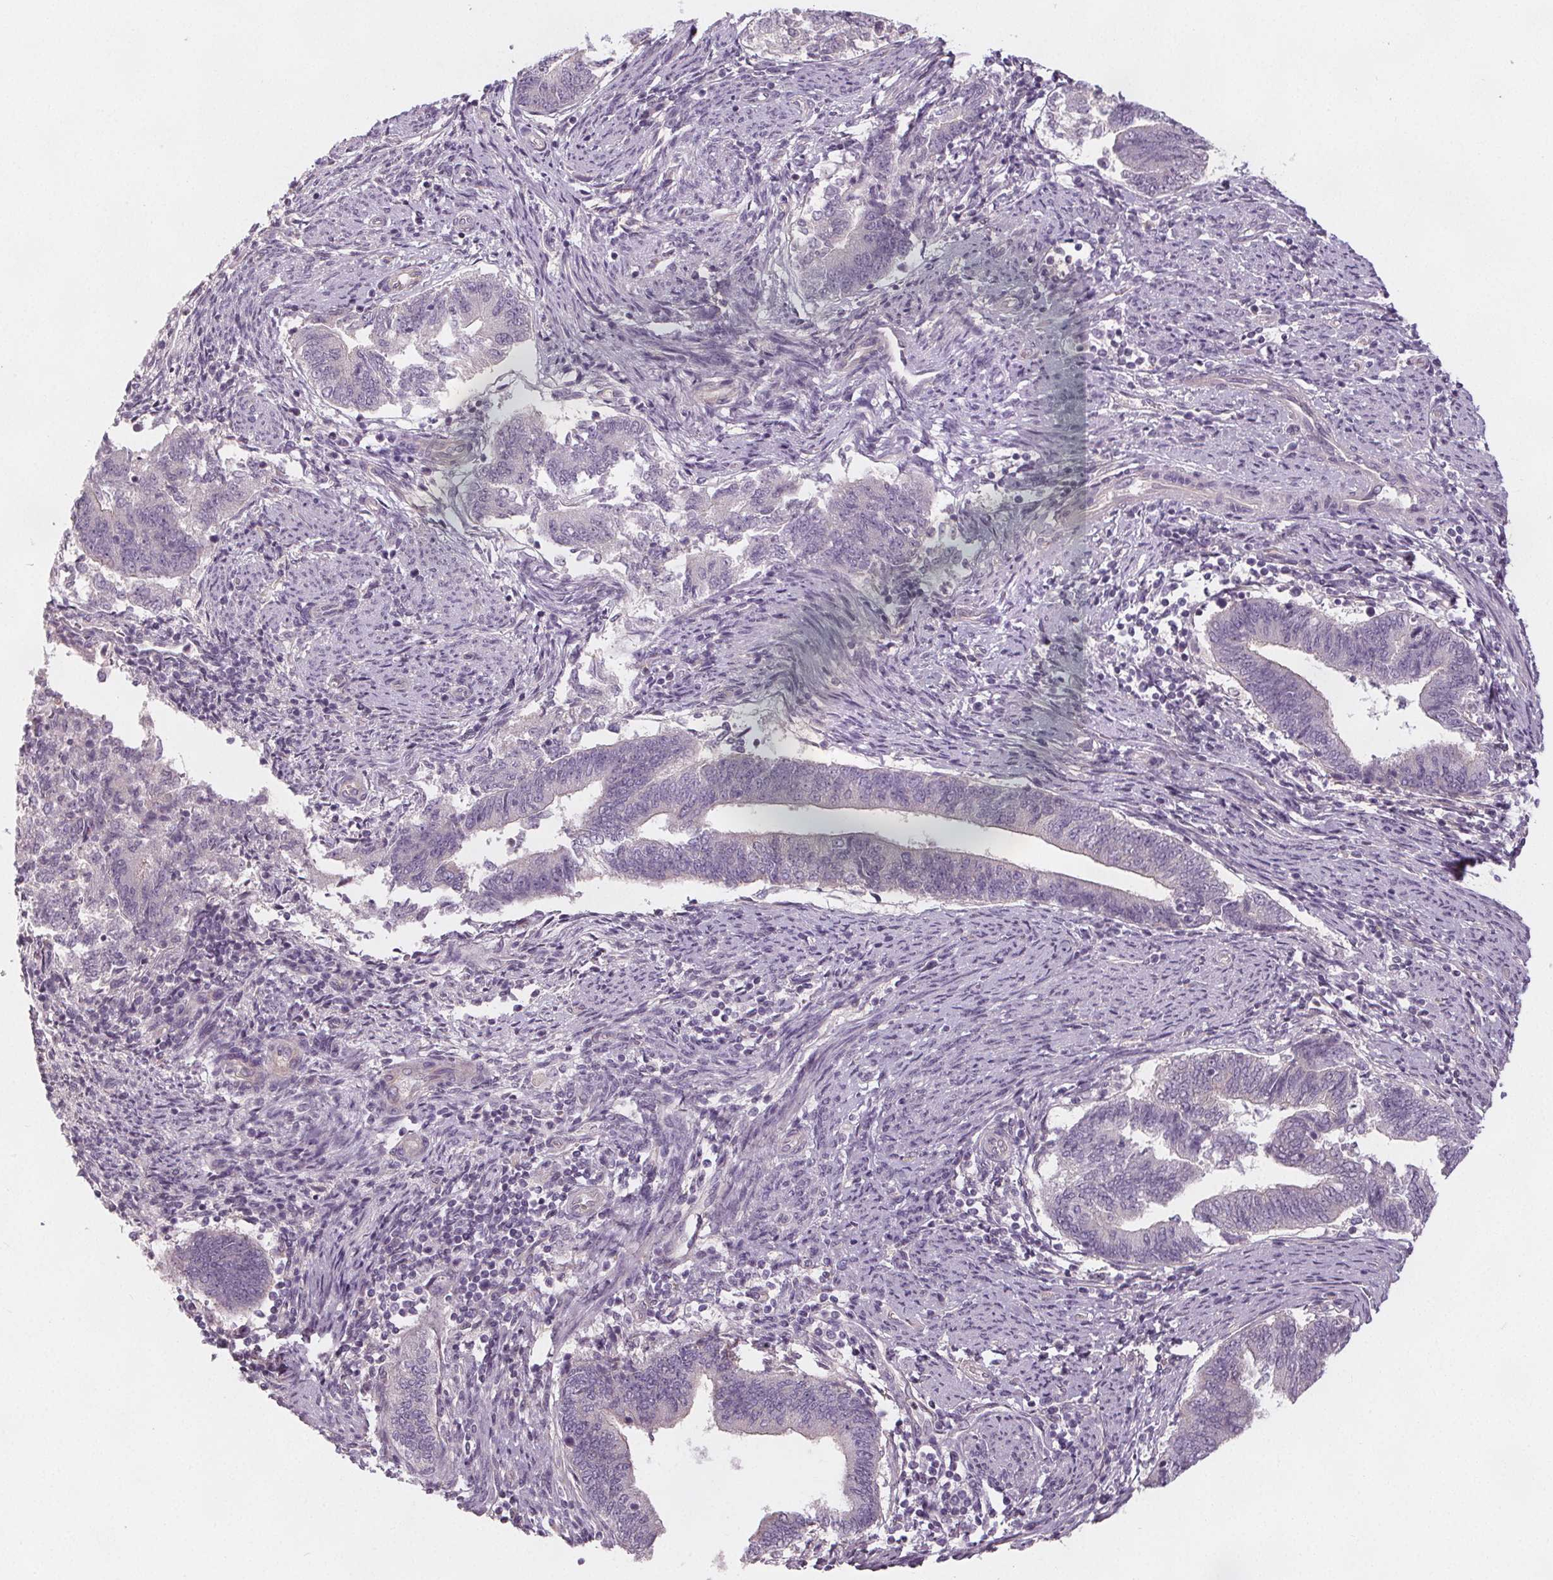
{"staining": {"intensity": "negative", "quantity": "none", "location": "none"}, "tissue": "endometrial cancer", "cell_type": "Tumor cells", "image_type": "cancer", "snomed": [{"axis": "morphology", "description": "Adenocarcinoma, NOS"}, {"axis": "topography", "description": "Endometrium"}], "caption": "Photomicrograph shows no significant protein expression in tumor cells of endometrial adenocarcinoma. The staining was performed using DAB (3,3'-diaminobenzidine) to visualize the protein expression in brown, while the nuclei were stained in blue with hematoxylin (Magnification: 20x).", "gene": "VNN1", "patient": {"sex": "female", "age": 65}}